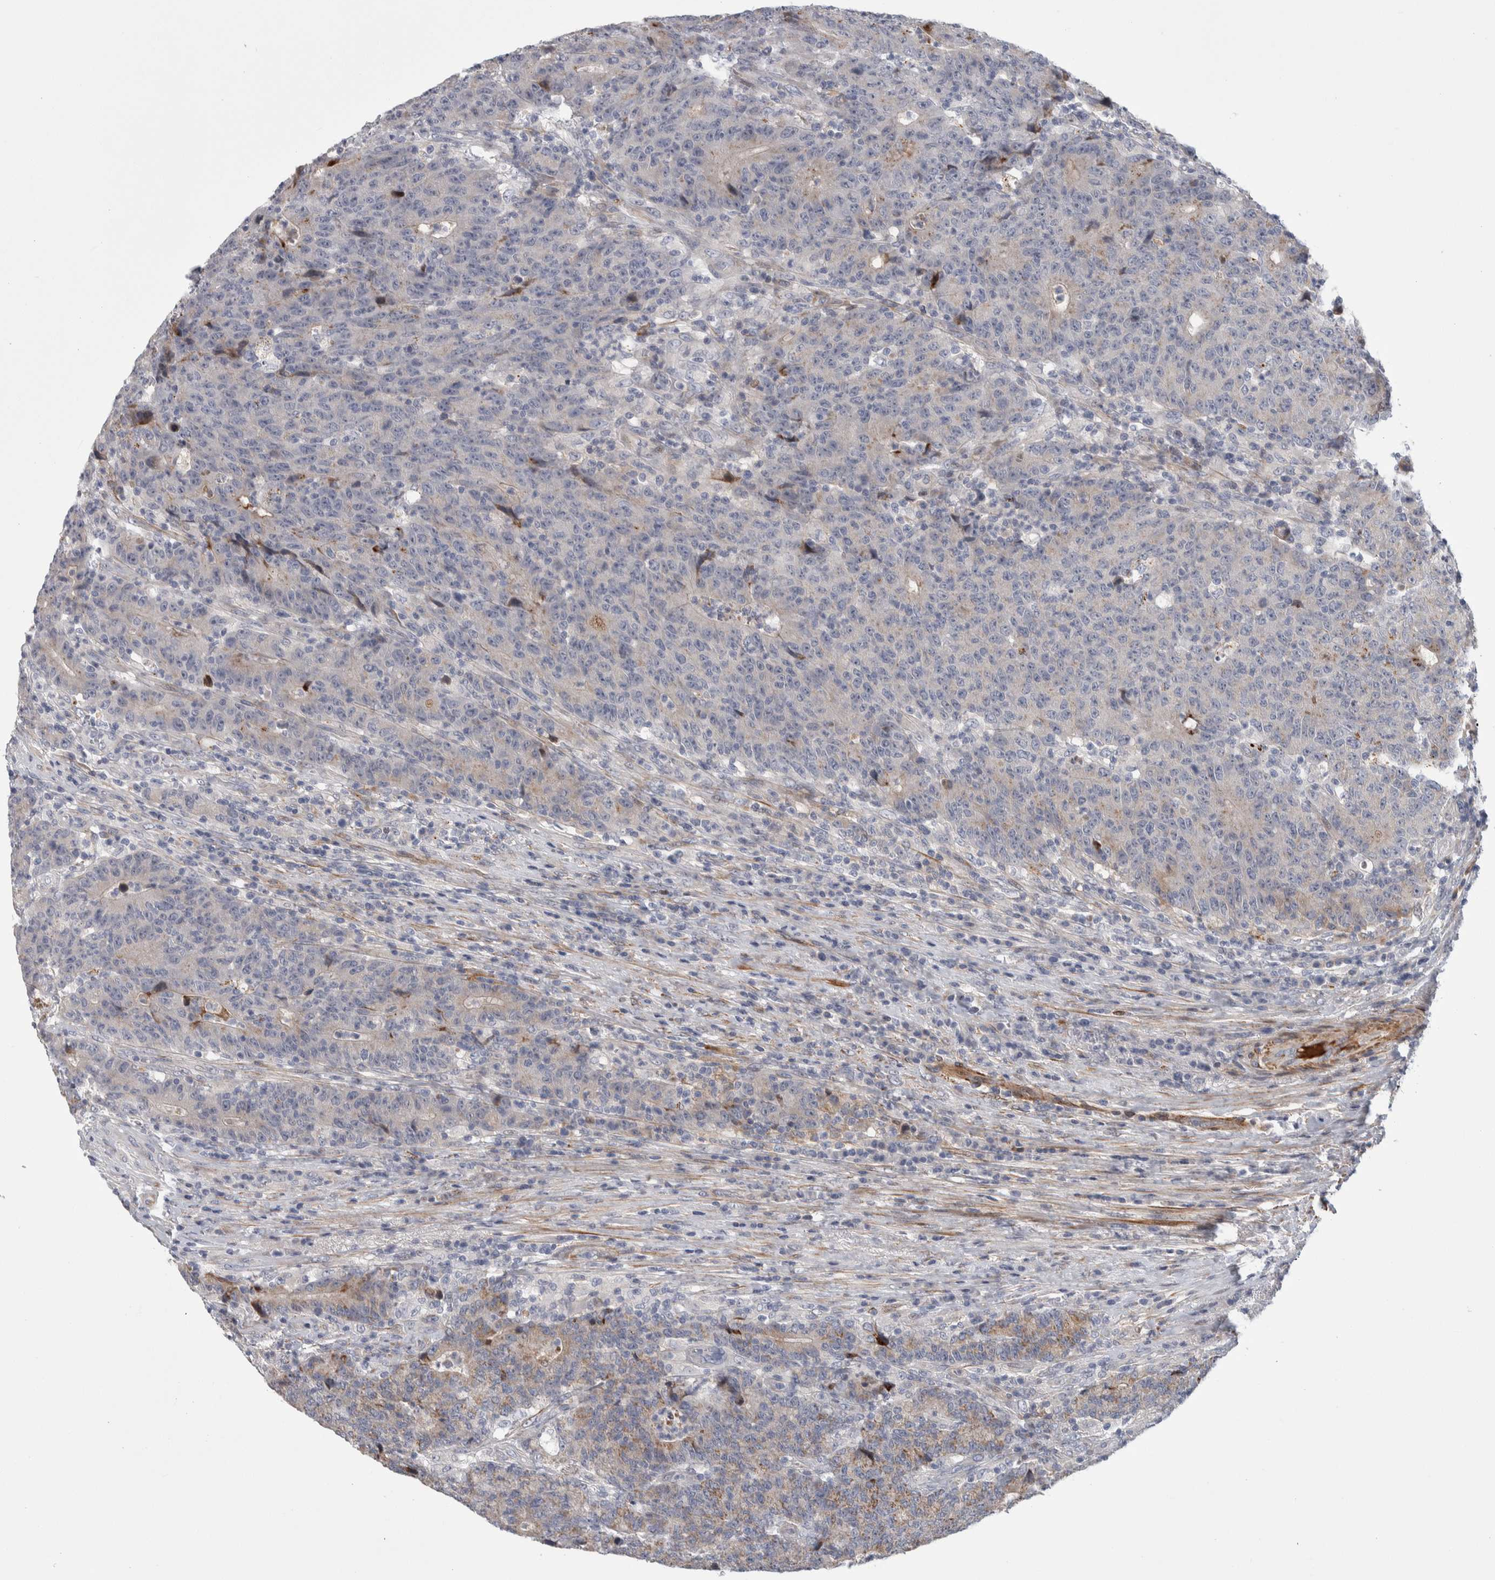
{"staining": {"intensity": "moderate", "quantity": "25%-75%", "location": "cytoplasmic/membranous"}, "tissue": "colorectal cancer", "cell_type": "Tumor cells", "image_type": "cancer", "snomed": [{"axis": "morphology", "description": "Normal tissue, NOS"}, {"axis": "morphology", "description": "Adenocarcinoma, NOS"}, {"axis": "topography", "description": "Colon"}], "caption": "This image reveals immunohistochemistry staining of adenocarcinoma (colorectal), with medium moderate cytoplasmic/membranous positivity in approximately 25%-75% of tumor cells.", "gene": "PSMG3", "patient": {"sex": "female", "age": 75}}